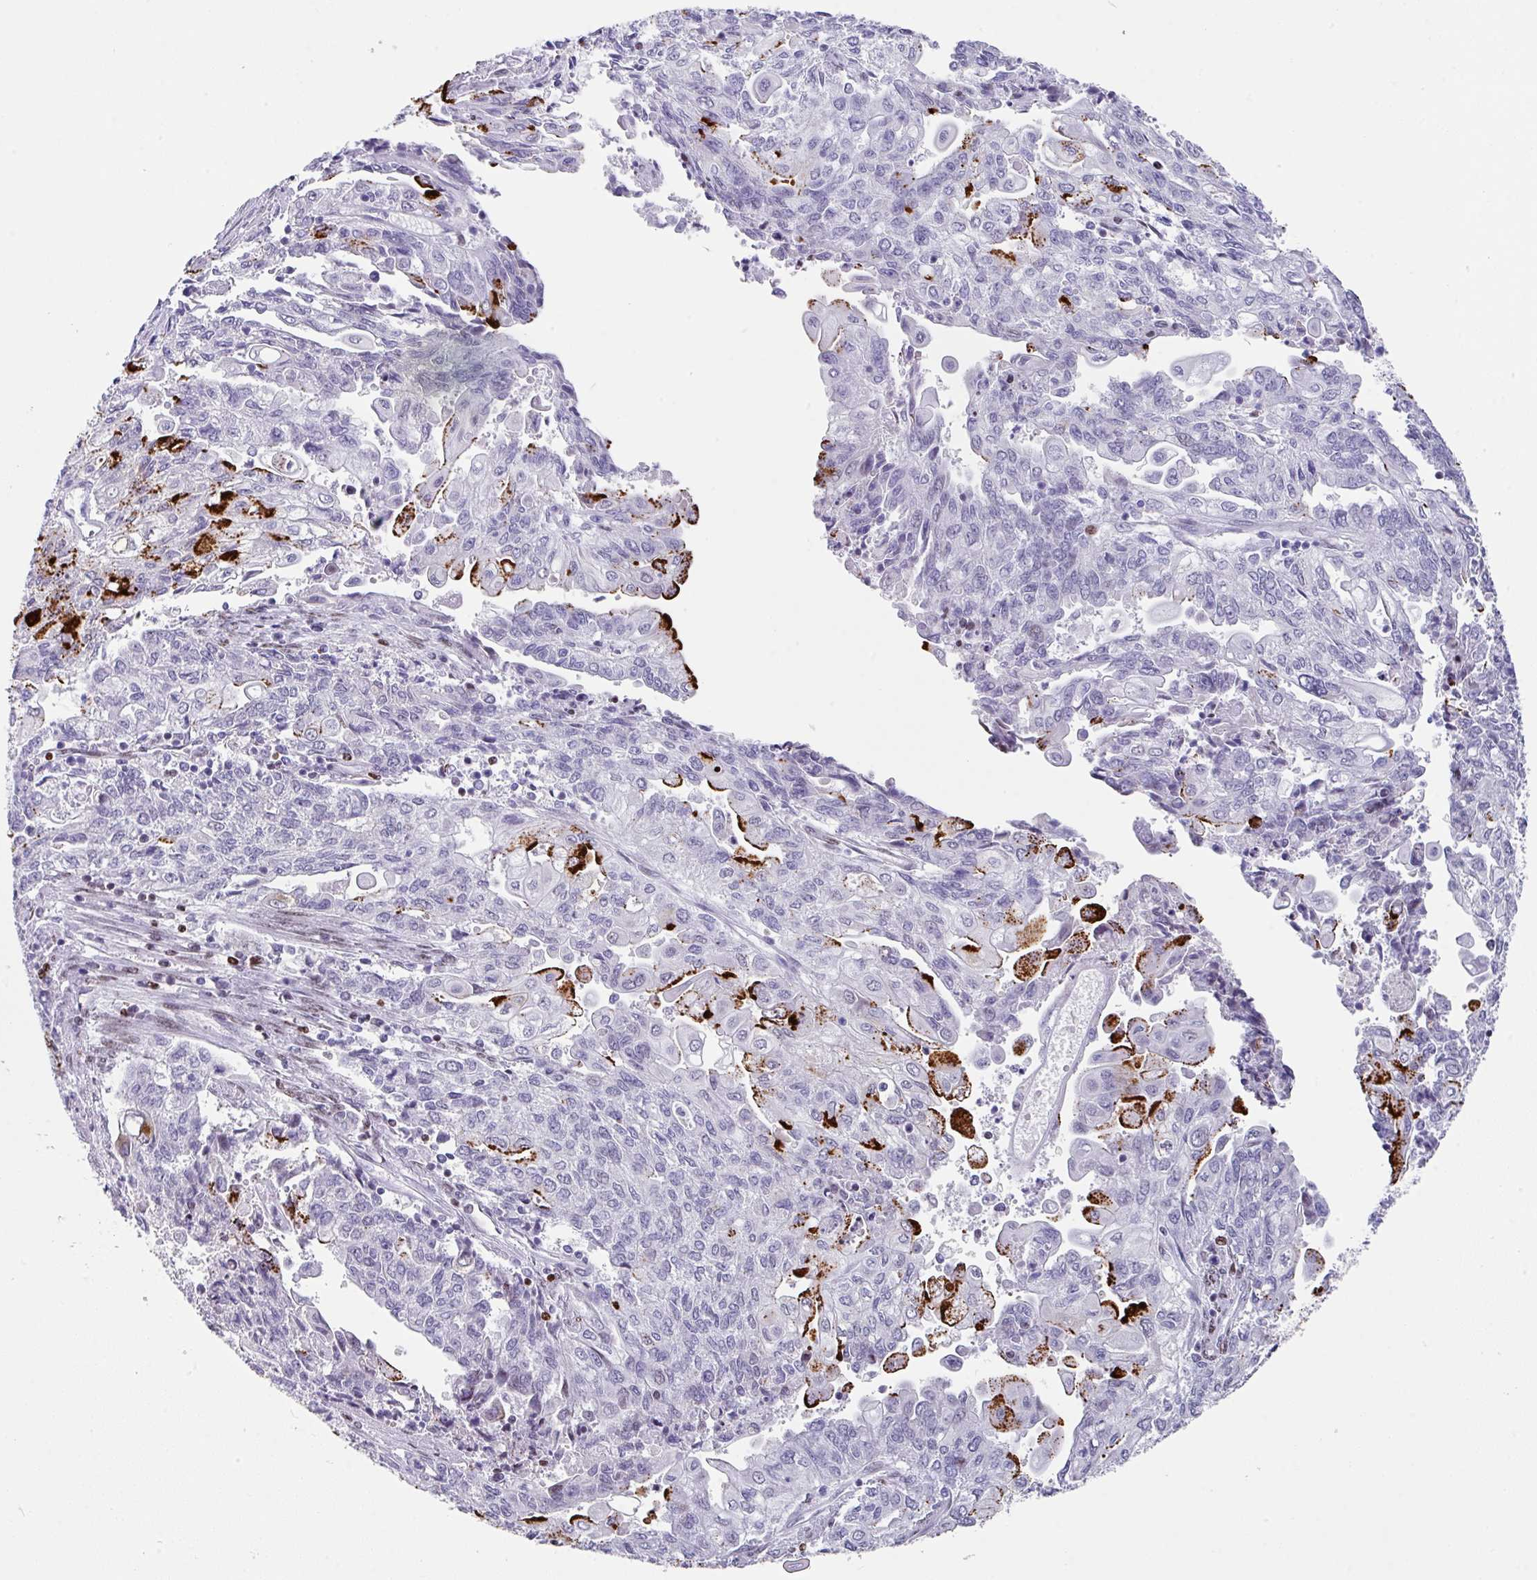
{"staining": {"intensity": "negative", "quantity": "none", "location": "none"}, "tissue": "endometrial cancer", "cell_type": "Tumor cells", "image_type": "cancer", "snomed": [{"axis": "morphology", "description": "Adenocarcinoma, NOS"}, {"axis": "topography", "description": "Endometrium"}], "caption": "Human adenocarcinoma (endometrial) stained for a protein using immunohistochemistry (IHC) displays no positivity in tumor cells.", "gene": "TCF3", "patient": {"sex": "female", "age": 54}}